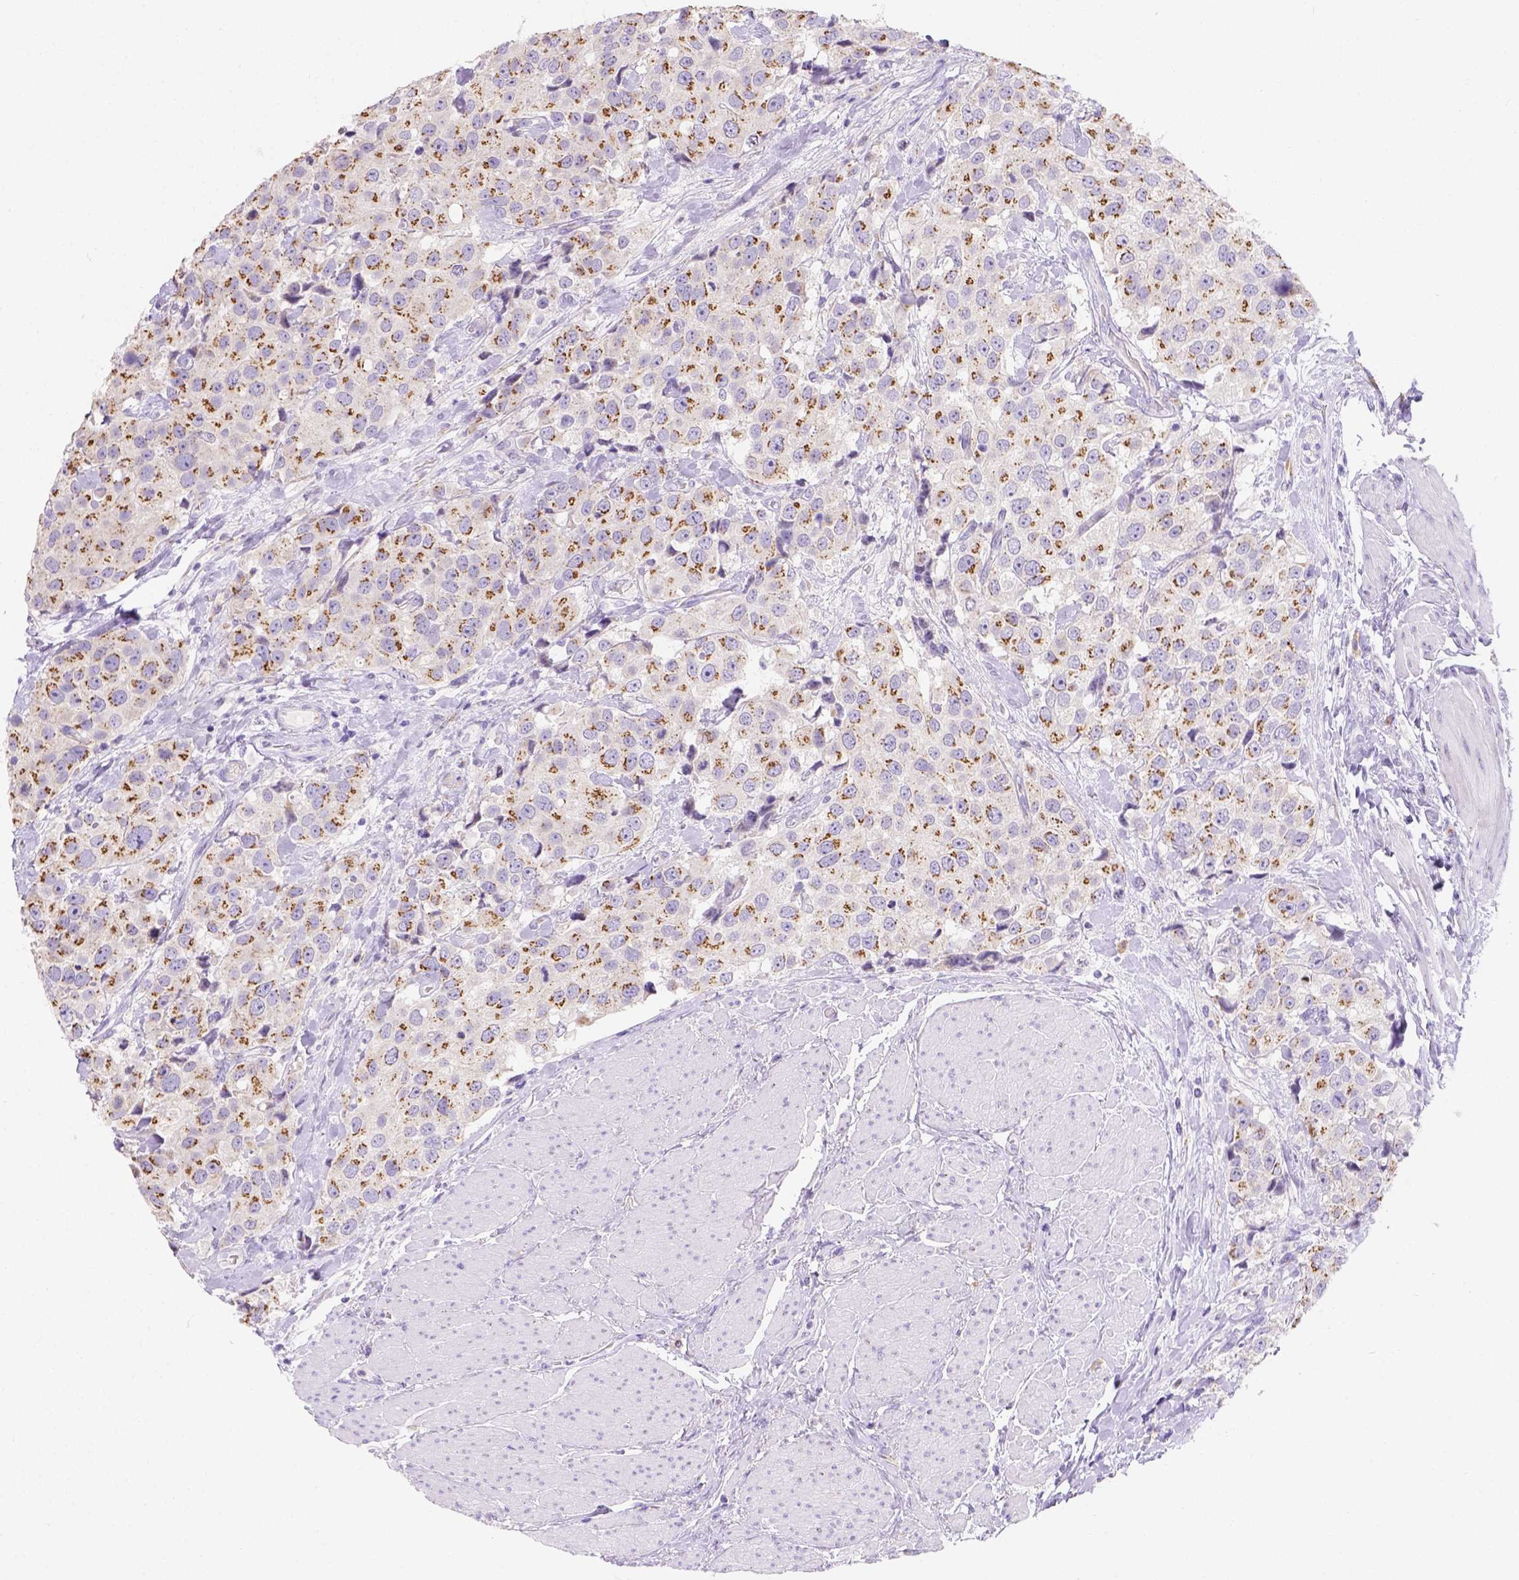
{"staining": {"intensity": "moderate", "quantity": ">75%", "location": "cytoplasmic/membranous"}, "tissue": "urothelial cancer", "cell_type": "Tumor cells", "image_type": "cancer", "snomed": [{"axis": "morphology", "description": "Urothelial carcinoma, High grade"}, {"axis": "topography", "description": "Urinary bladder"}], "caption": "High-power microscopy captured an IHC photomicrograph of urothelial carcinoma (high-grade), revealing moderate cytoplasmic/membranous staining in approximately >75% of tumor cells.", "gene": "PHF7", "patient": {"sex": "female", "age": 64}}